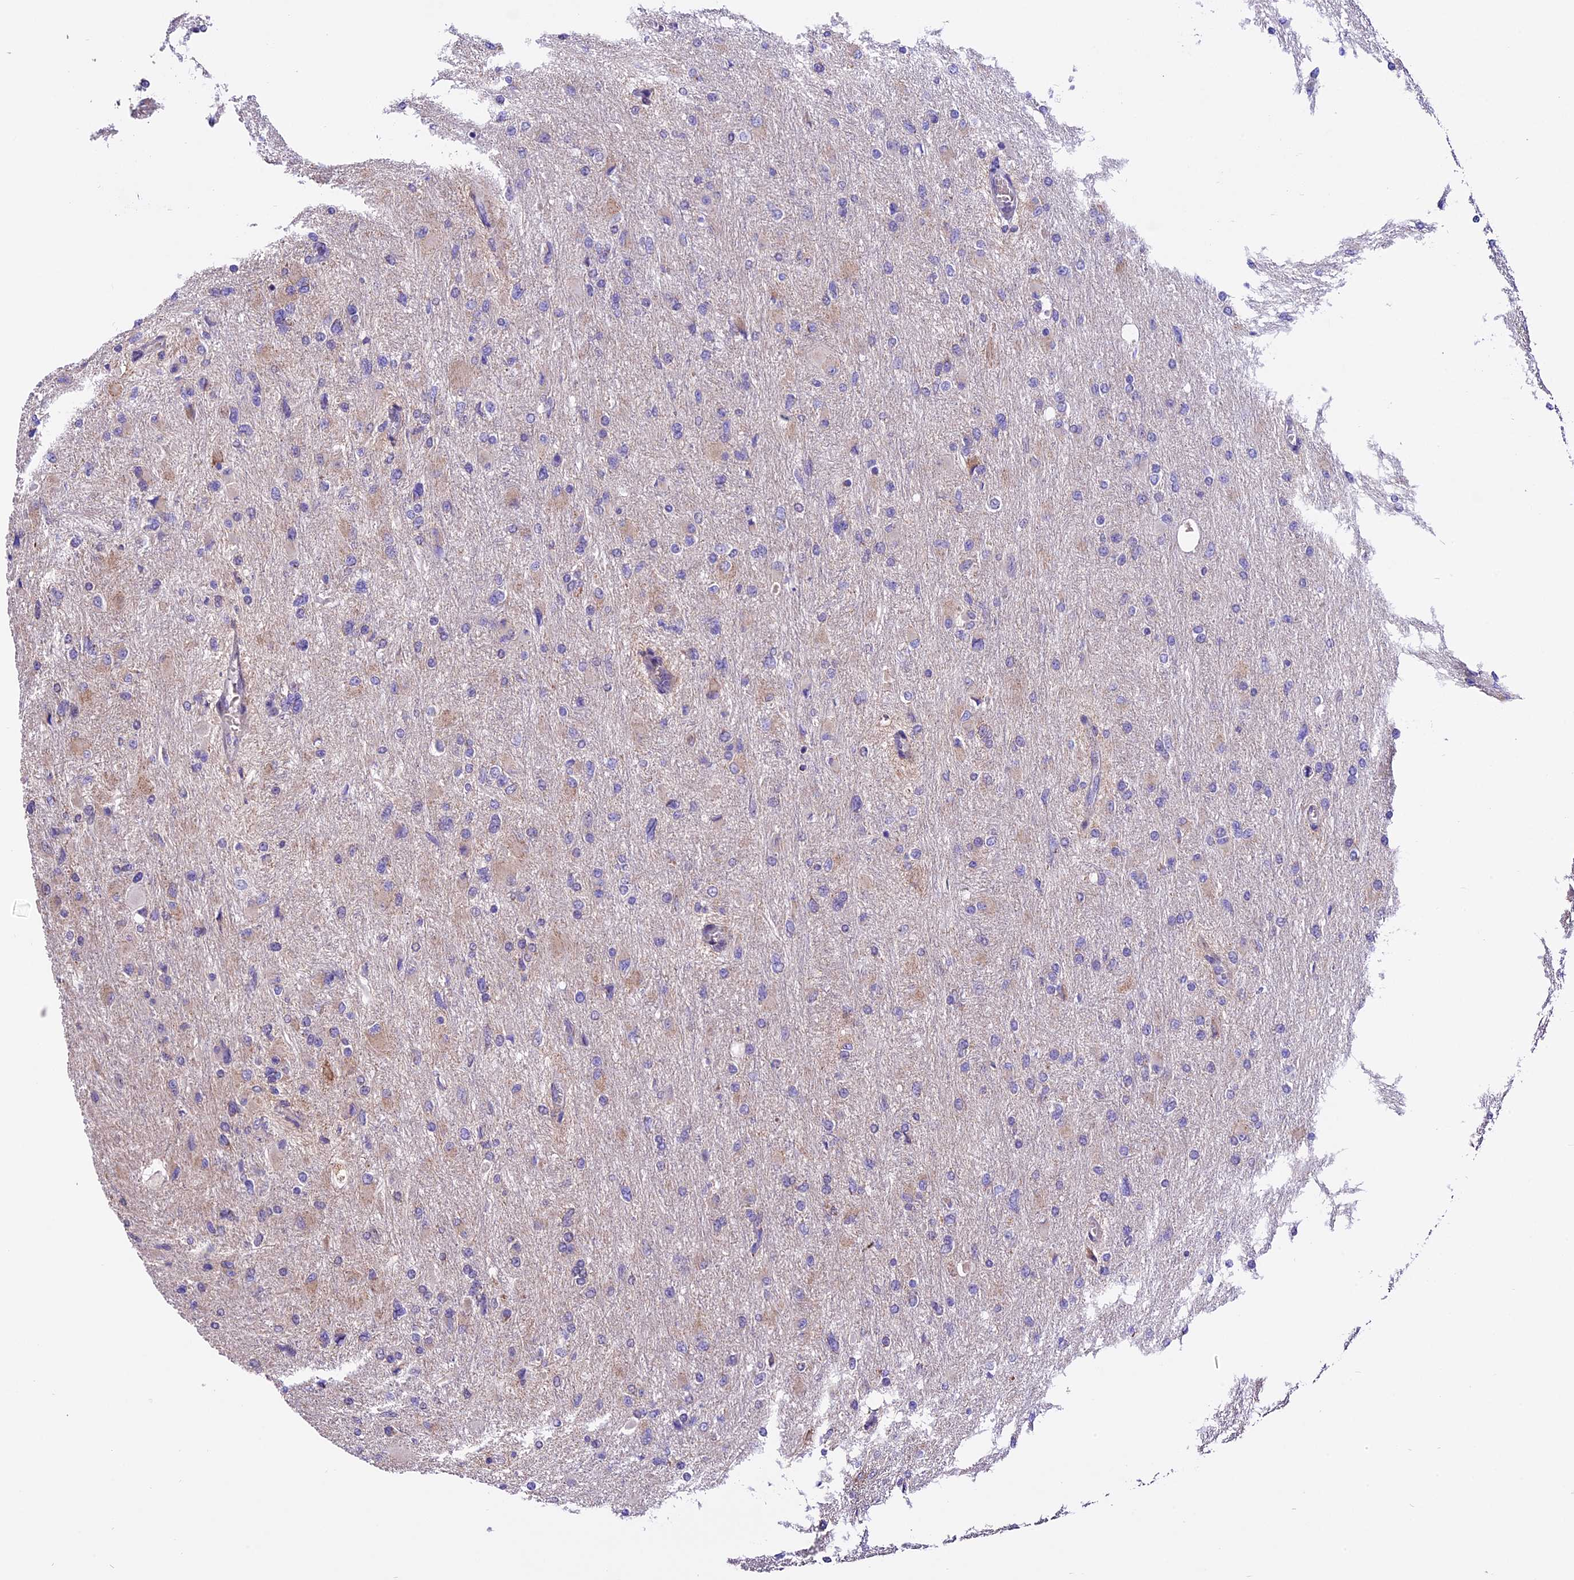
{"staining": {"intensity": "negative", "quantity": "none", "location": "none"}, "tissue": "glioma", "cell_type": "Tumor cells", "image_type": "cancer", "snomed": [{"axis": "morphology", "description": "Glioma, malignant, High grade"}, {"axis": "topography", "description": "Cerebral cortex"}], "caption": "Tumor cells are negative for brown protein staining in glioma.", "gene": "DDX28", "patient": {"sex": "female", "age": 36}}